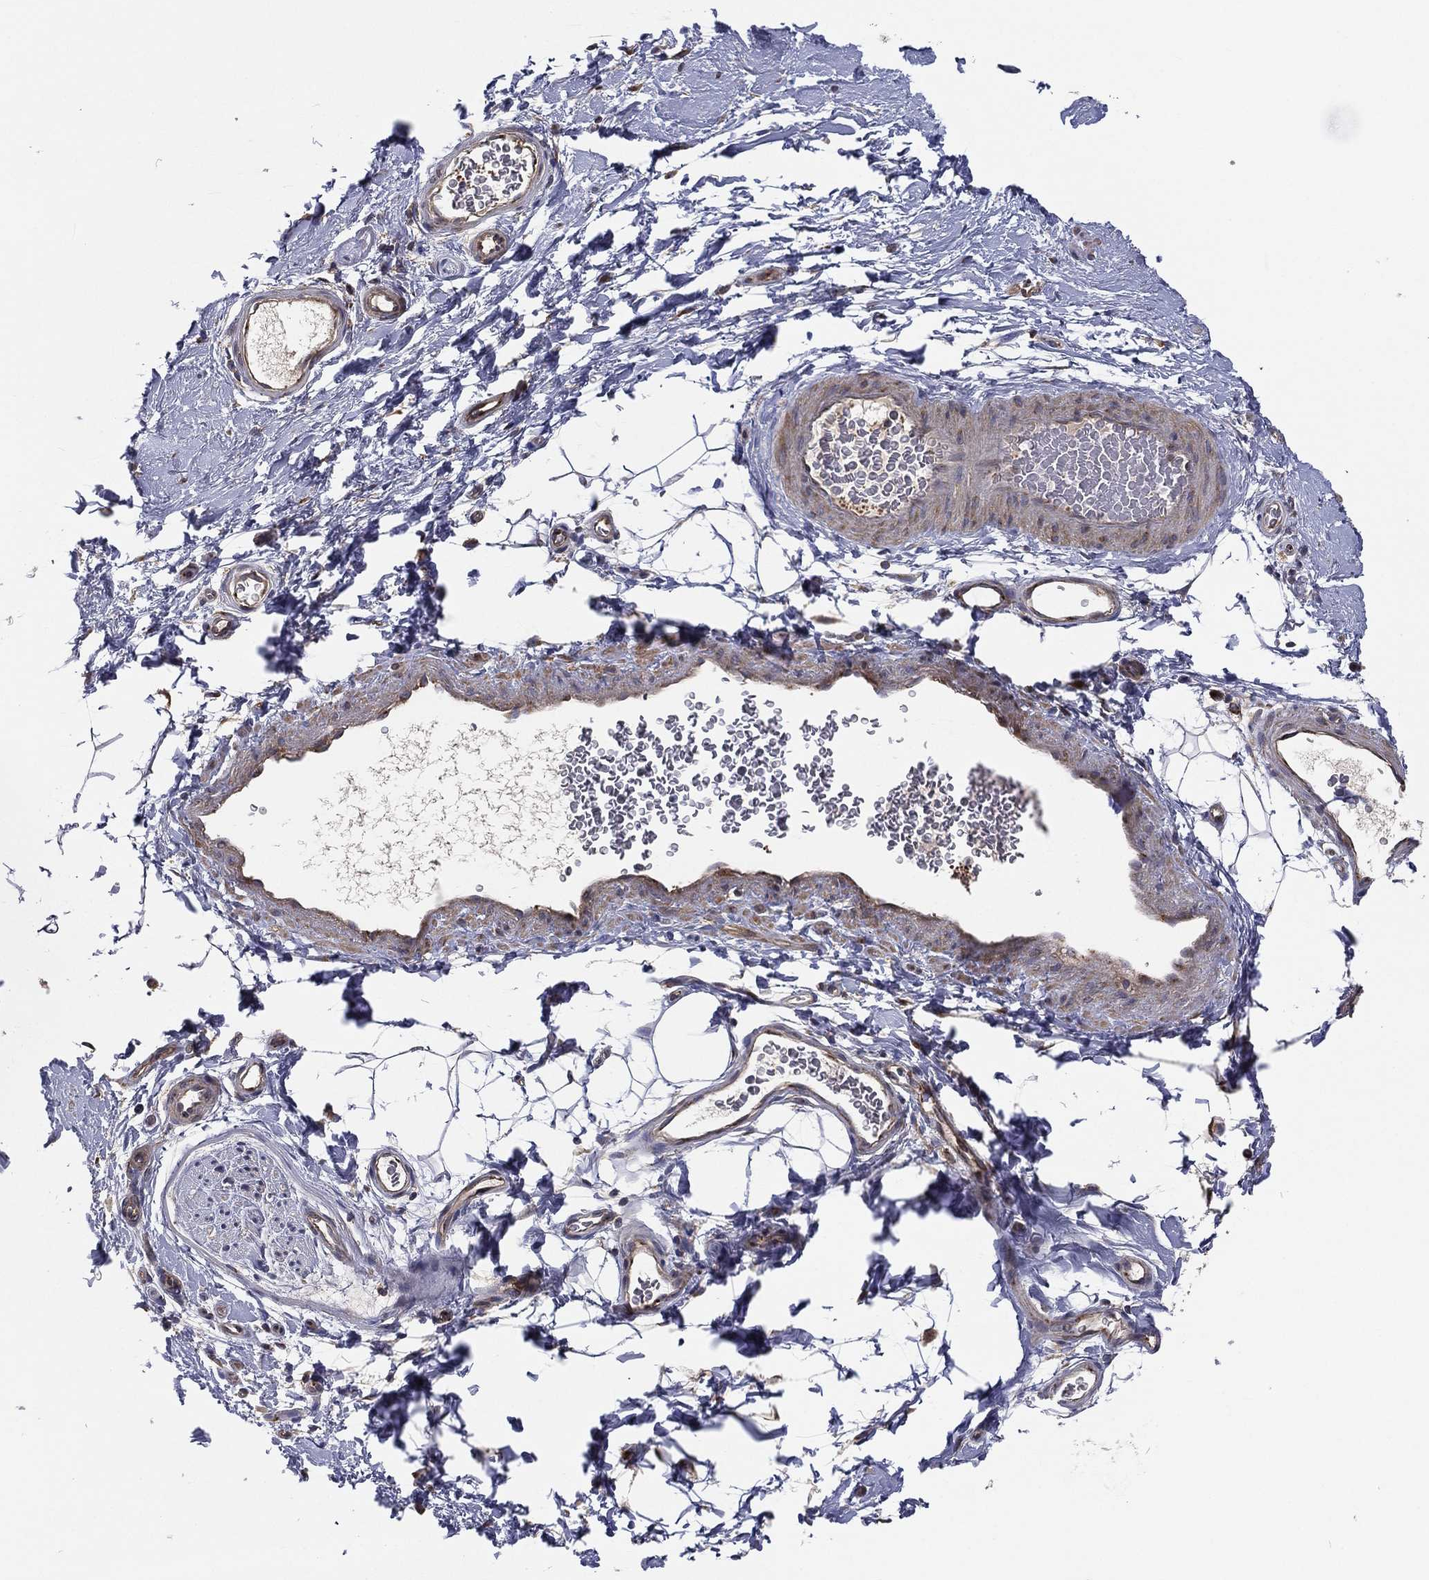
{"staining": {"intensity": "negative", "quantity": "none", "location": "none"}, "tissue": "adipose tissue", "cell_type": "Adipocytes", "image_type": "normal", "snomed": [{"axis": "morphology", "description": "Normal tissue, NOS"}, {"axis": "topography", "description": "Soft tissue"}, {"axis": "topography", "description": "Vascular tissue"}], "caption": "This image is of unremarkable adipose tissue stained with IHC to label a protein in brown with the nuclei are counter-stained blue. There is no staining in adipocytes.", "gene": "EIF2B5", "patient": {"sex": "male", "age": 41}}